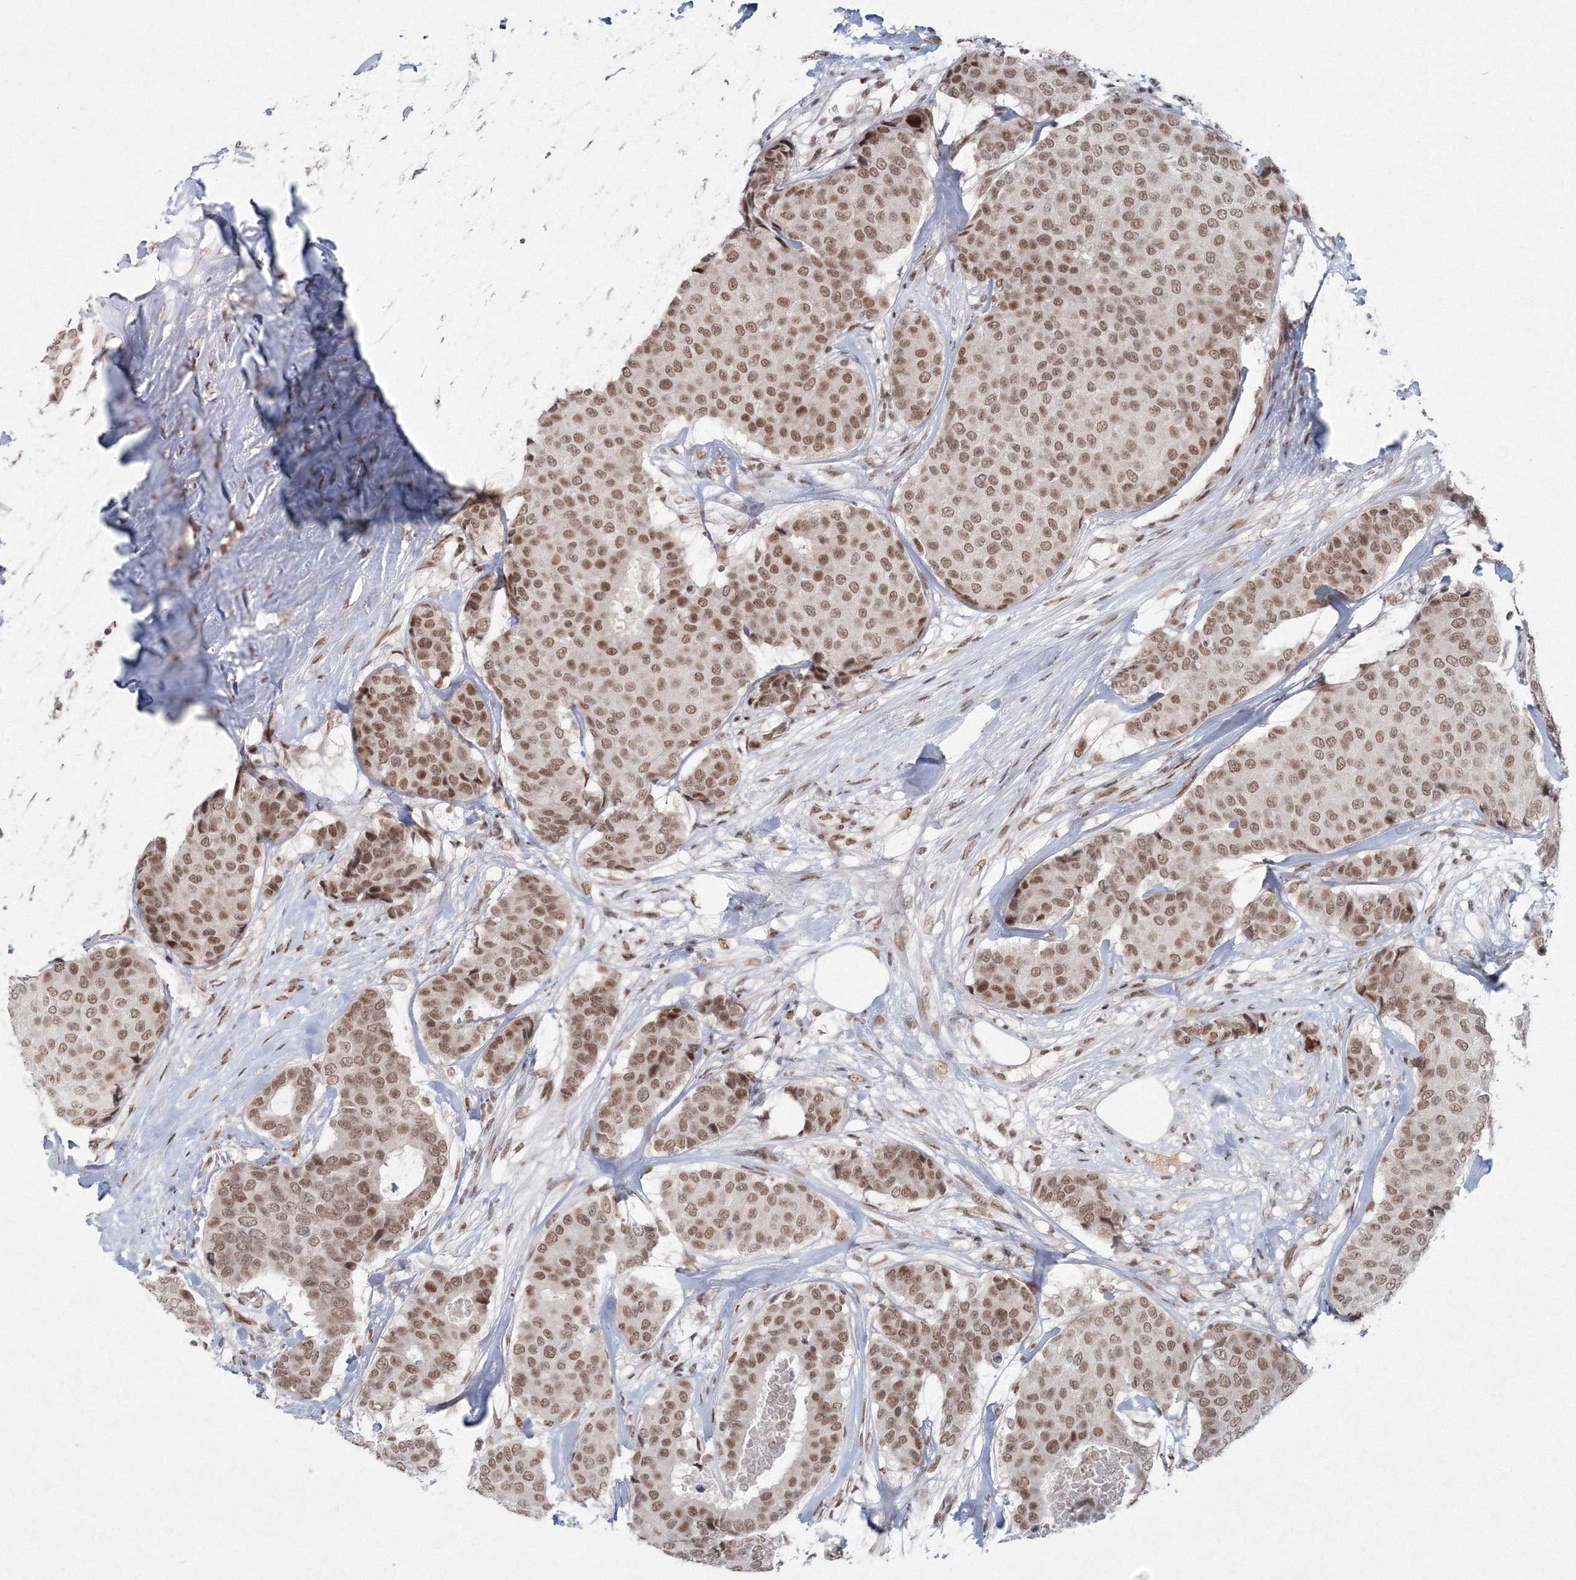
{"staining": {"intensity": "moderate", "quantity": ">75%", "location": "nuclear"}, "tissue": "breast cancer", "cell_type": "Tumor cells", "image_type": "cancer", "snomed": [{"axis": "morphology", "description": "Duct carcinoma"}, {"axis": "topography", "description": "Breast"}], "caption": "Moderate nuclear positivity for a protein is appreciated in approximately >75% of tumor cells of breast invasive ductal carcinoma using immunohistochemistry.", "gene": "C3orf33", "patient": {"sex": "female", "age": 75}}